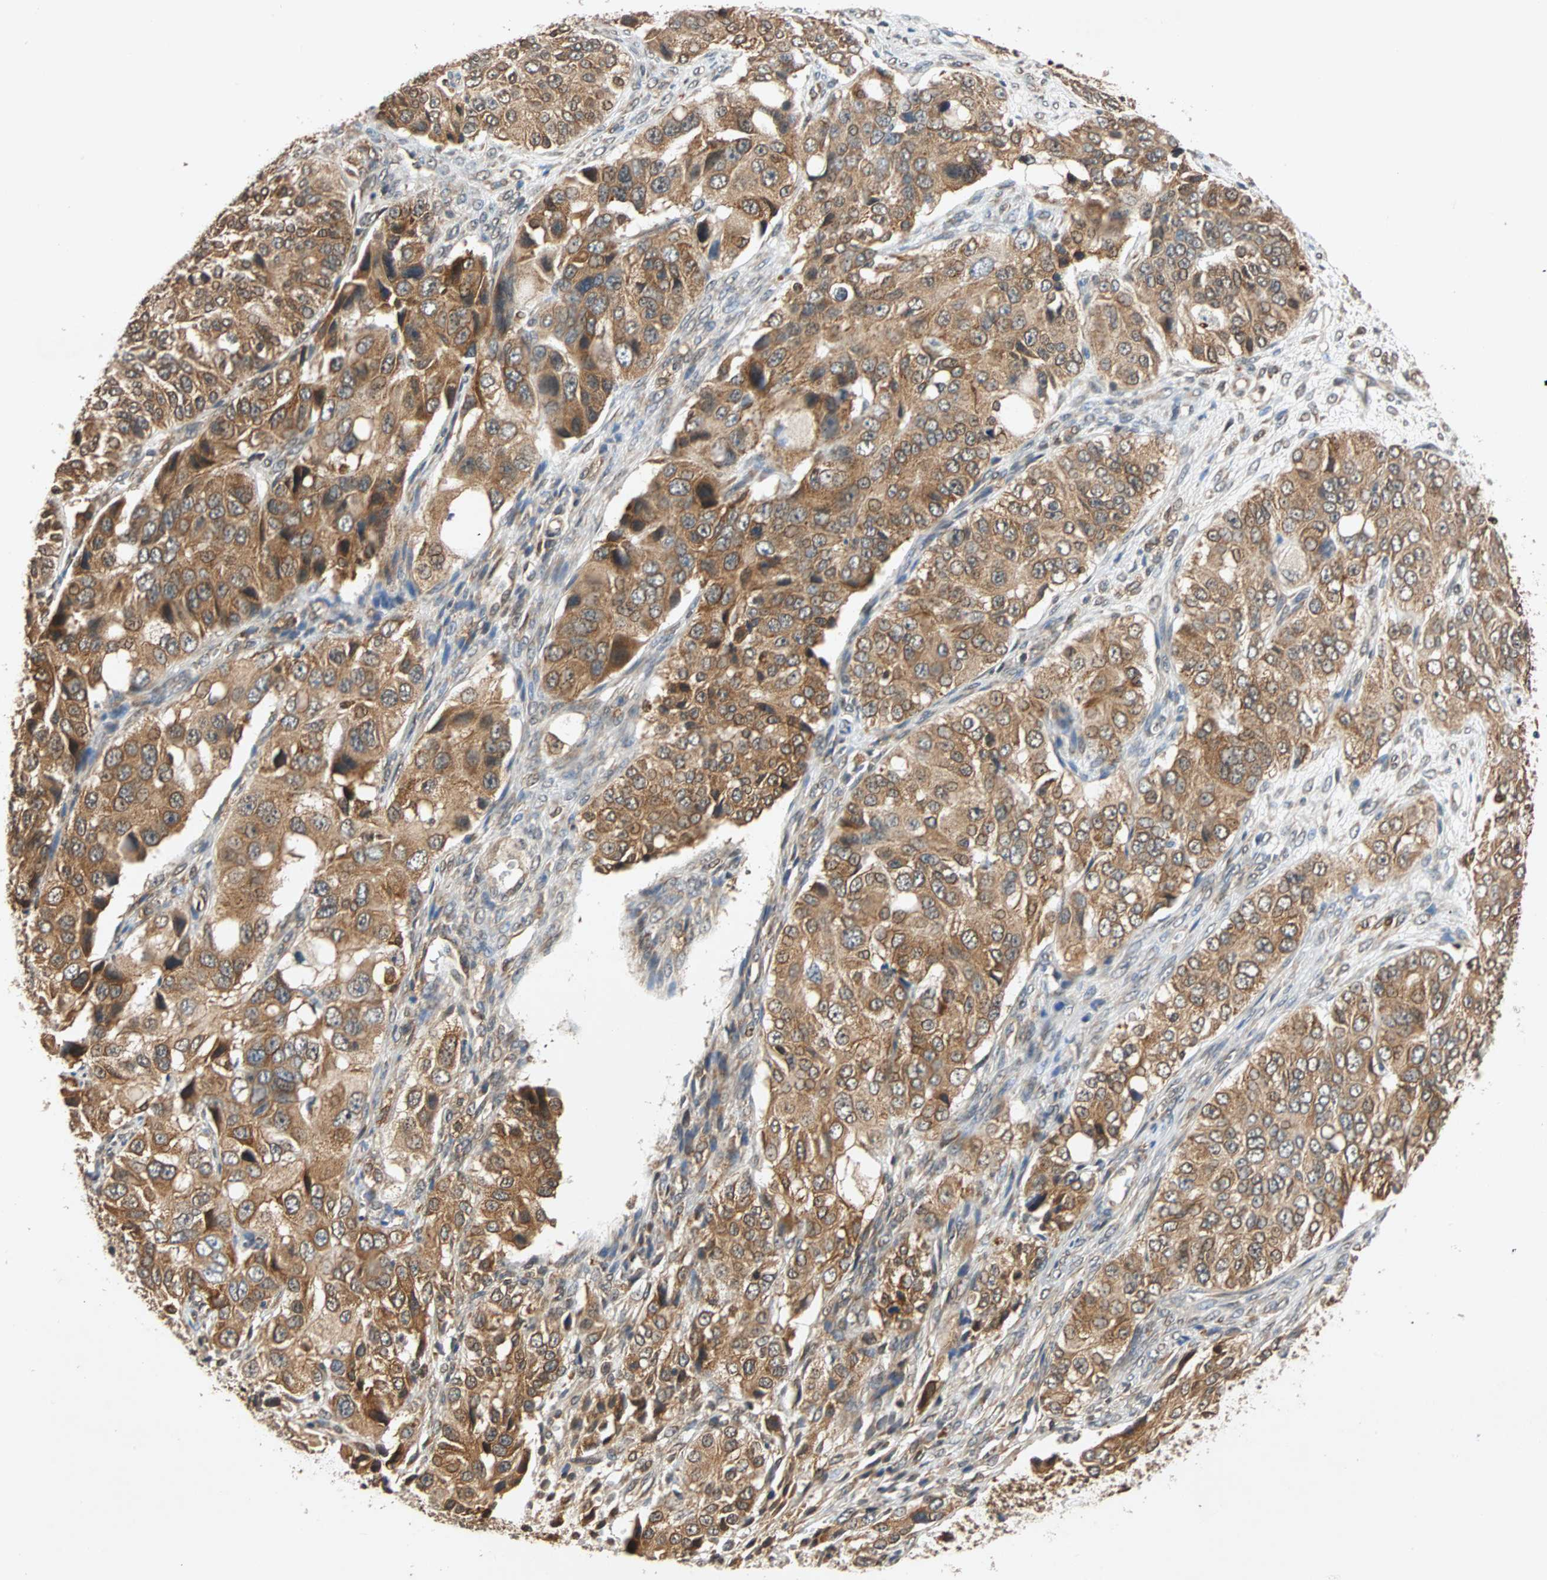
{"staining": {"intensity": "moderate", "quantity": ">75%", "location": "cytoplasmic/membranous,nuclear"}, "tissue": "ovarian cancer", "cell_type": "Tumor cells", "image_type": "cancer", "snomed": [{"axis": "morphology", "description": "Carcinoma, endometroid"}, {"axis": "topography", "description": "Ovary"}], "caption": "Moderate cytoplasmic/membranous and nuclear staining for a protein is seen in approximately >75% of tumor cells of ovarian cancer (endometroid carcinoma) using immunohistochemistry (IHC).", "gene": "AUP1", "patient": {"sex": "female", "age": 51}}